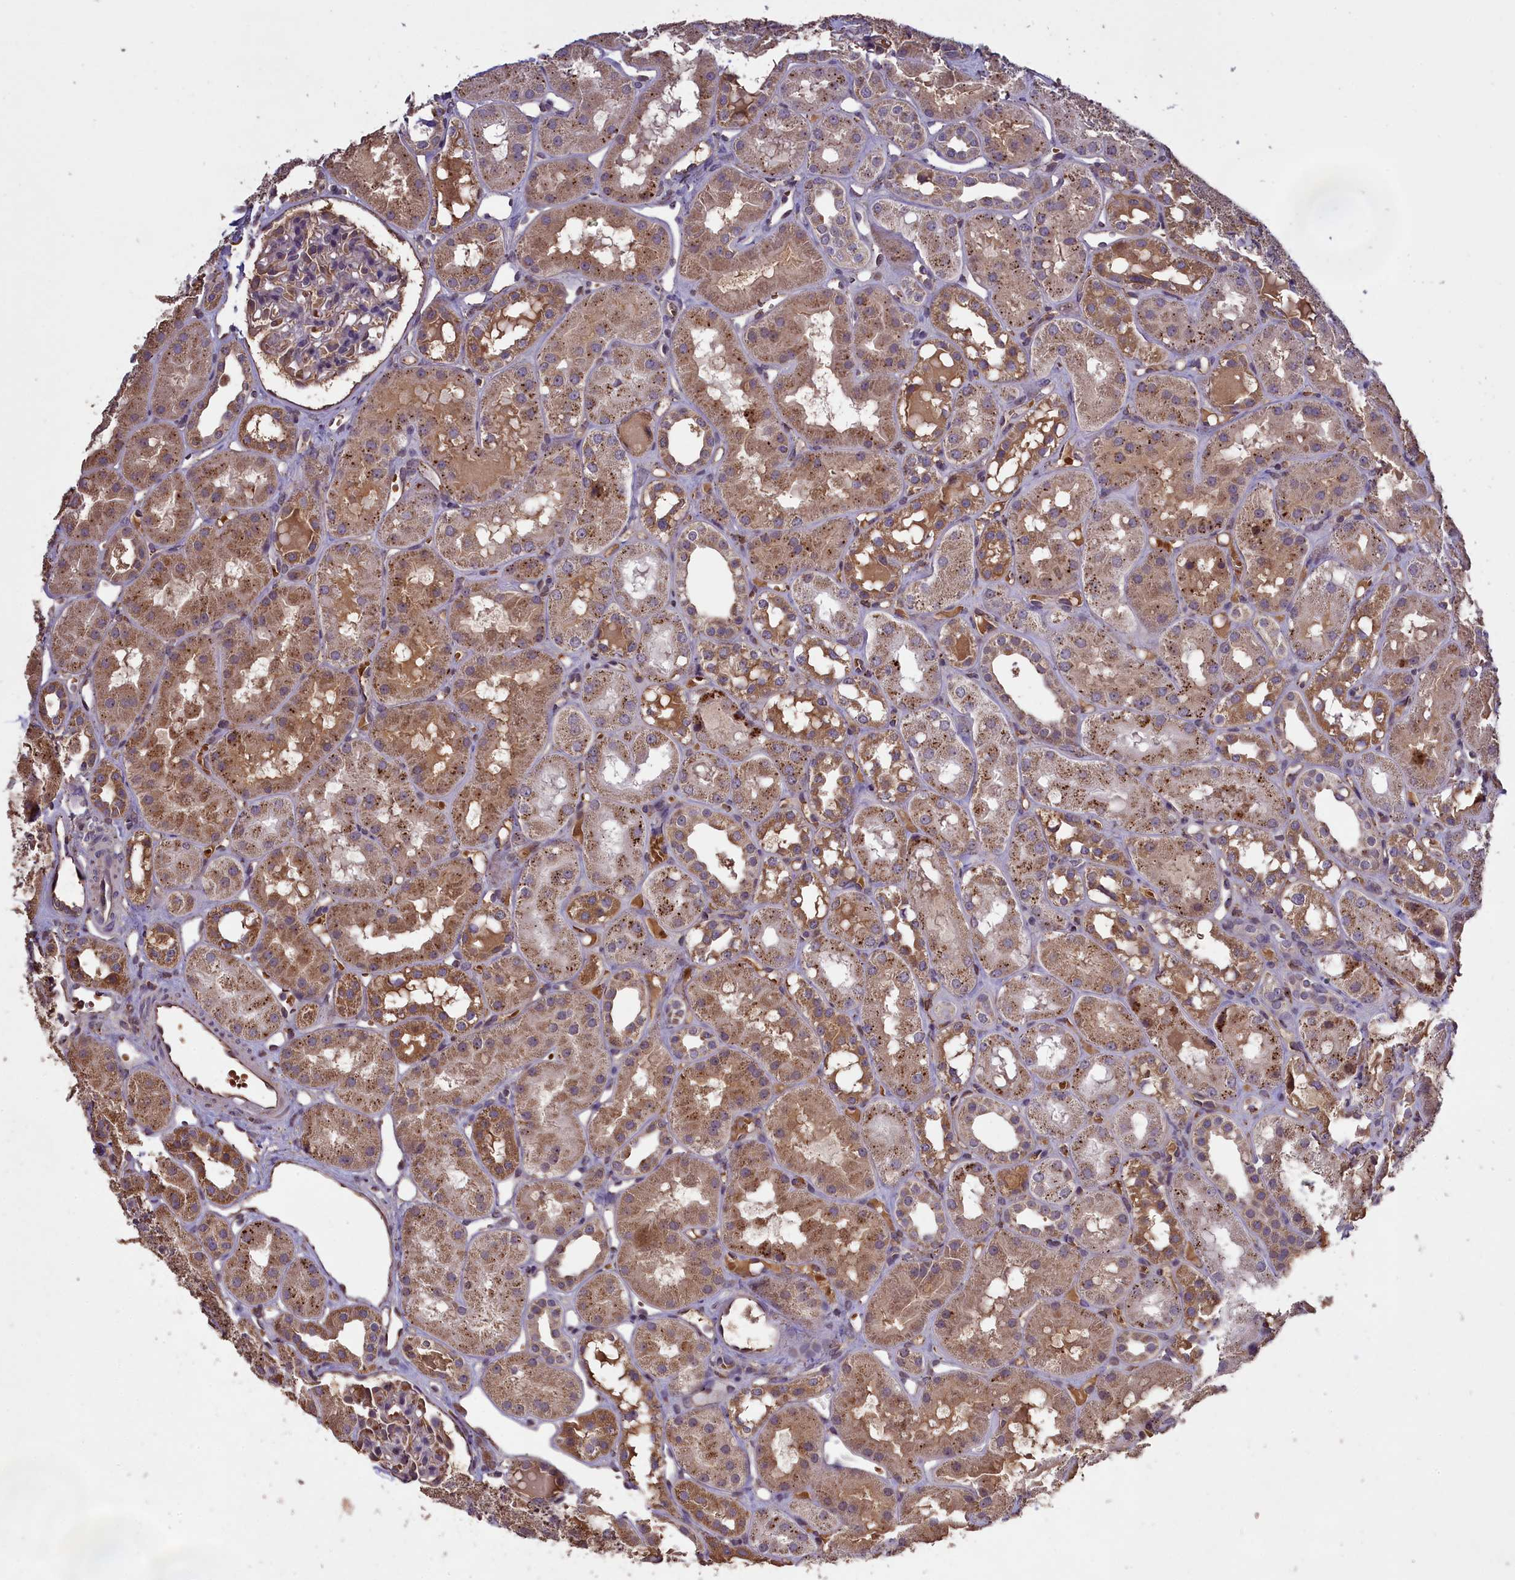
{"staining": {"intensity": "negative", "quantity": "none", "location": "none"}, "tissue": "kidney", "cell_type": "Cells in glomeruli", "image_type": "normal", "snomed": [{"axis": "morphology", "description": "Normal tissue, NOS"}, {"axis": "topography", "description": "Kidney"}], "caption": "The IHC image has no significant staining in cells in glomeruli of kidney.", "gene": "CLRN2", "patient": {"sex": "male", "age": 16}}